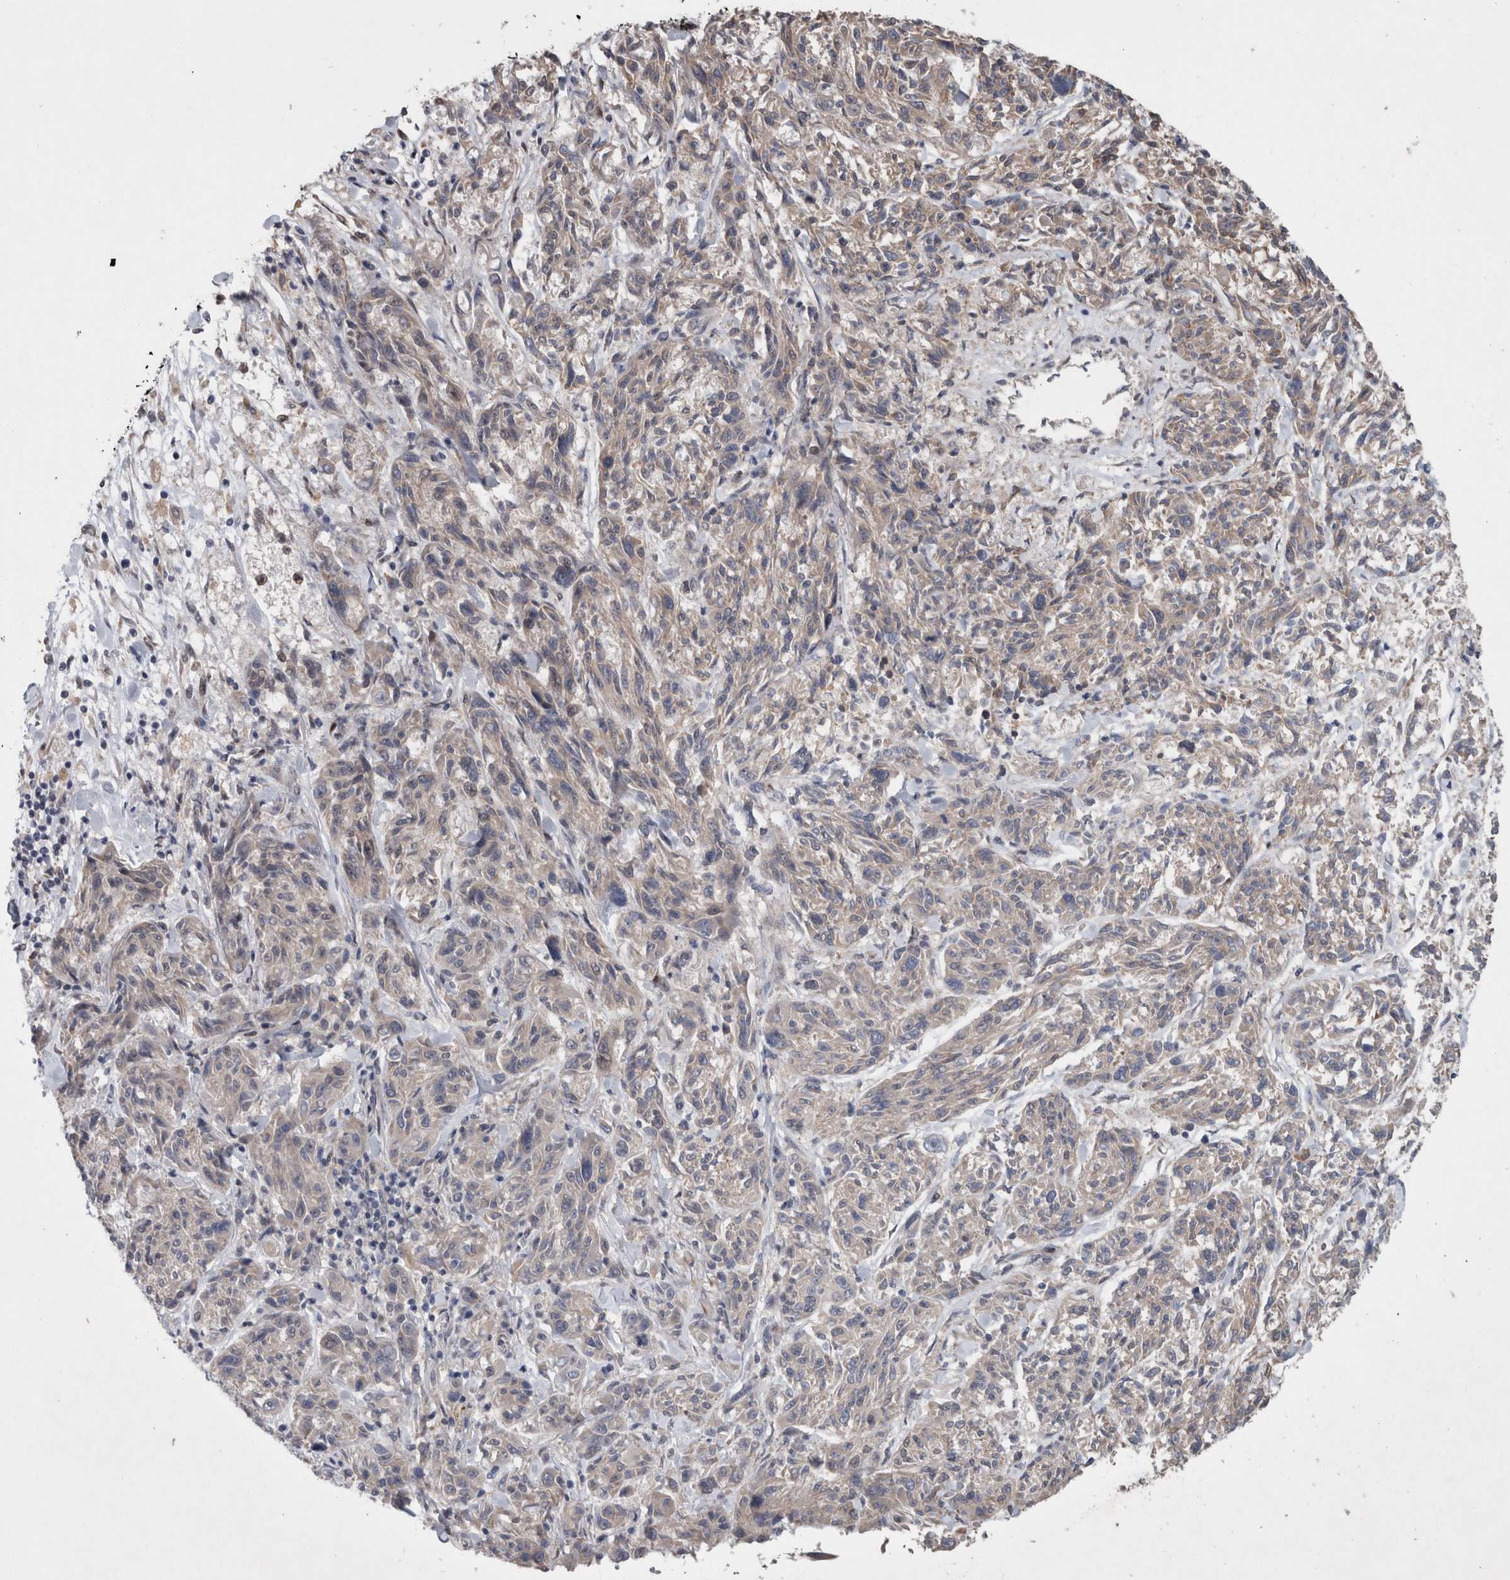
{"staining": {"intensity": "weak", "quantity": "25%-75%", "location": "cytoplasmic/membranous"}, "tissue": "melanoma", "cell_type": "Tumor cells", "image_type": "cancer", "snomed": [{"axis": "morphology", "description": "Malignant melanoma, NOS"}, {"axis": "topography", "description": "Skin"}], "caption": "Melanoma was stained to show a protein in brown. There is low levels of weak cytoplasmic/membranous staining in about 25%-75% of tumor cells.", "gene": "GIMAP6", "patient": {"sex": "male", "age": 53}}